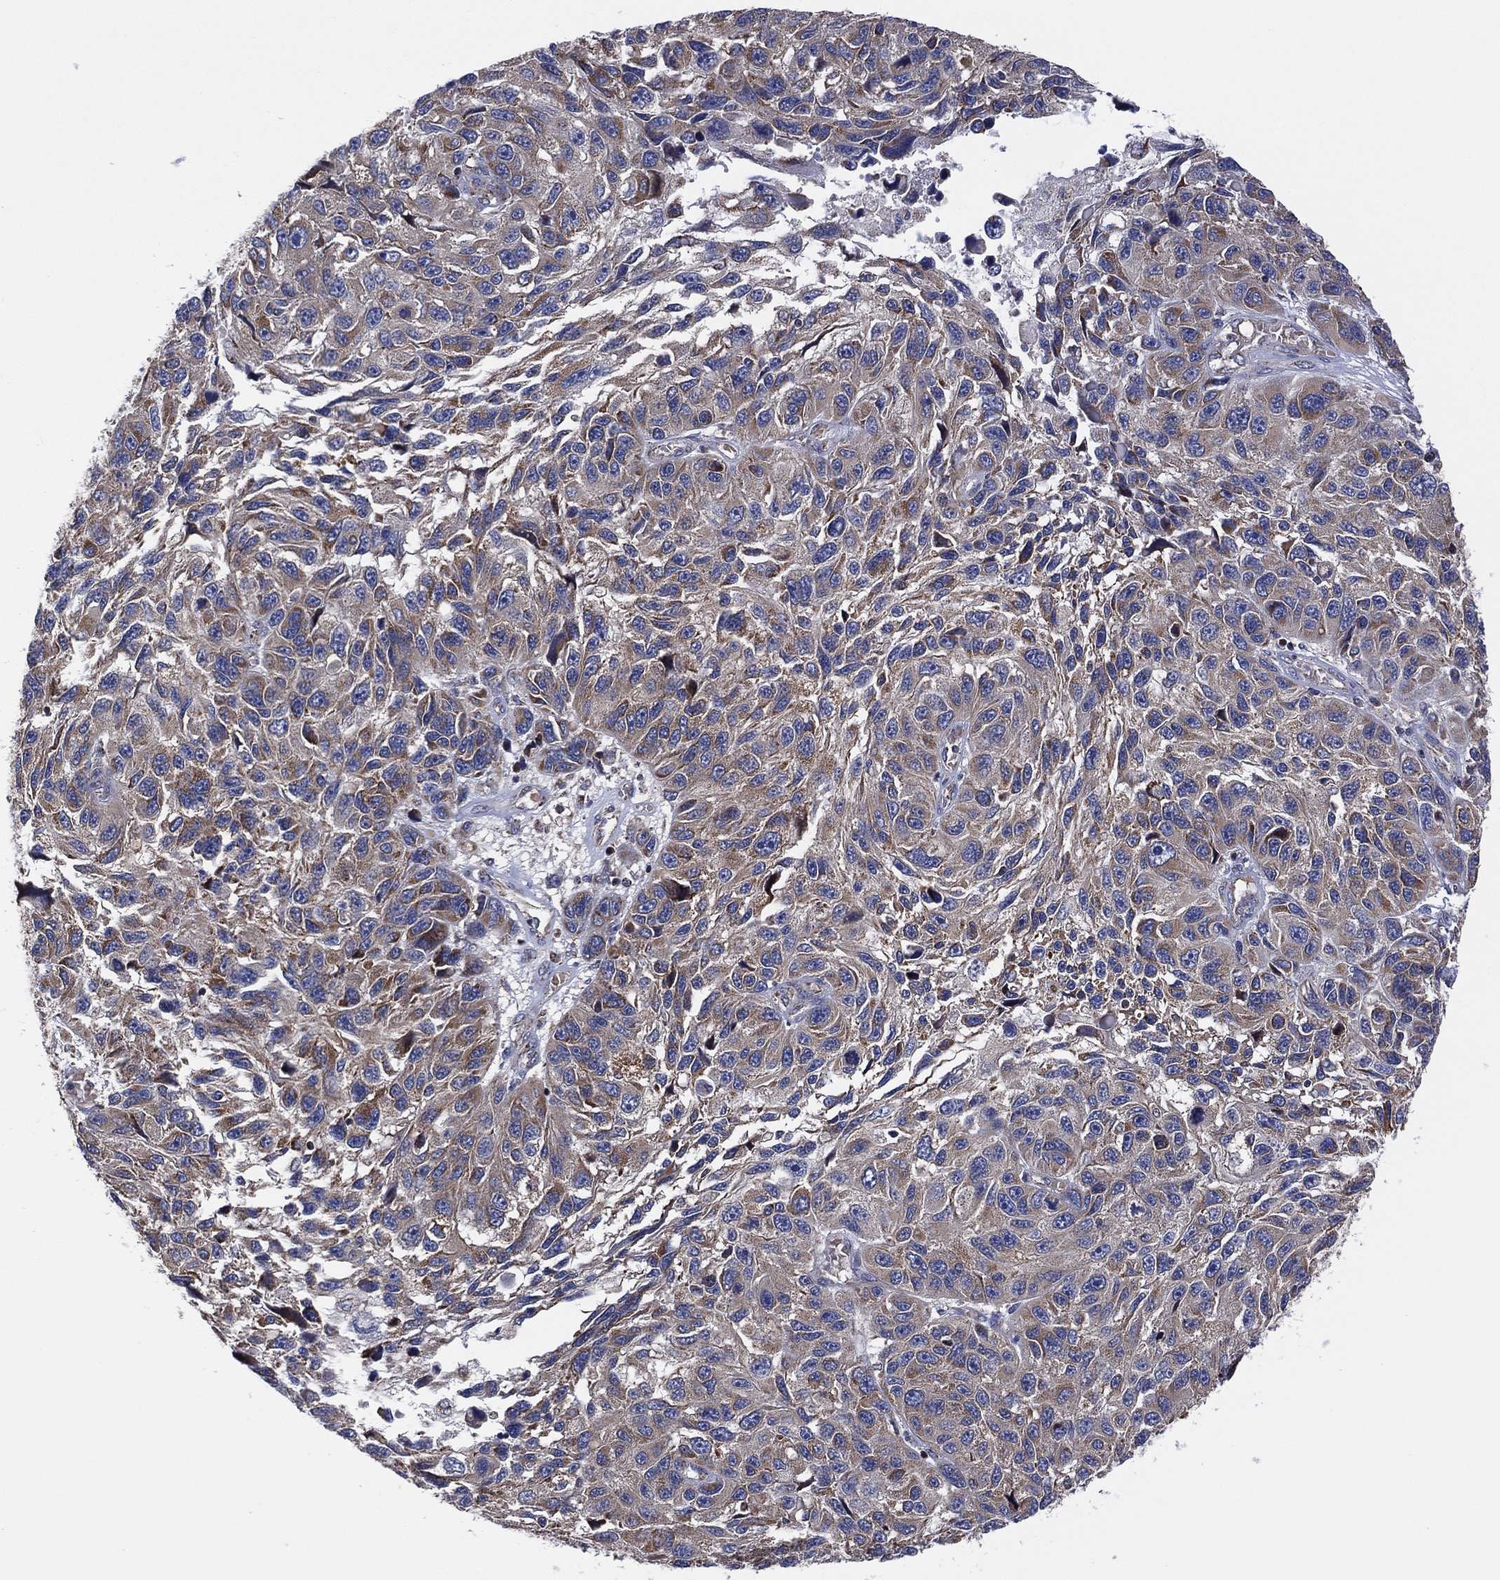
{"staining": {"intensity": "weak", "quantity": "25%-75%", "location": "cytoplasmic/membranous"}, "tissue": "melanoma", "cell_type": "Tumor cells", "image_type": "cancer", "snomed": [{"axis": "morphology", "description": "Malignant melanoma, NOS"}, {"axis": "topography", "description": "Skin"}], "caption": "Melanoma stained with DAB (3,3'-diaminobenzidine) immunohistochemistry demonstrates low levels of weak cytoplasmic/membranous positivity in about 25%-75% of tumor cells.", "gene": "PIDD1", "patient": {"sex": "male", "age": 53}}